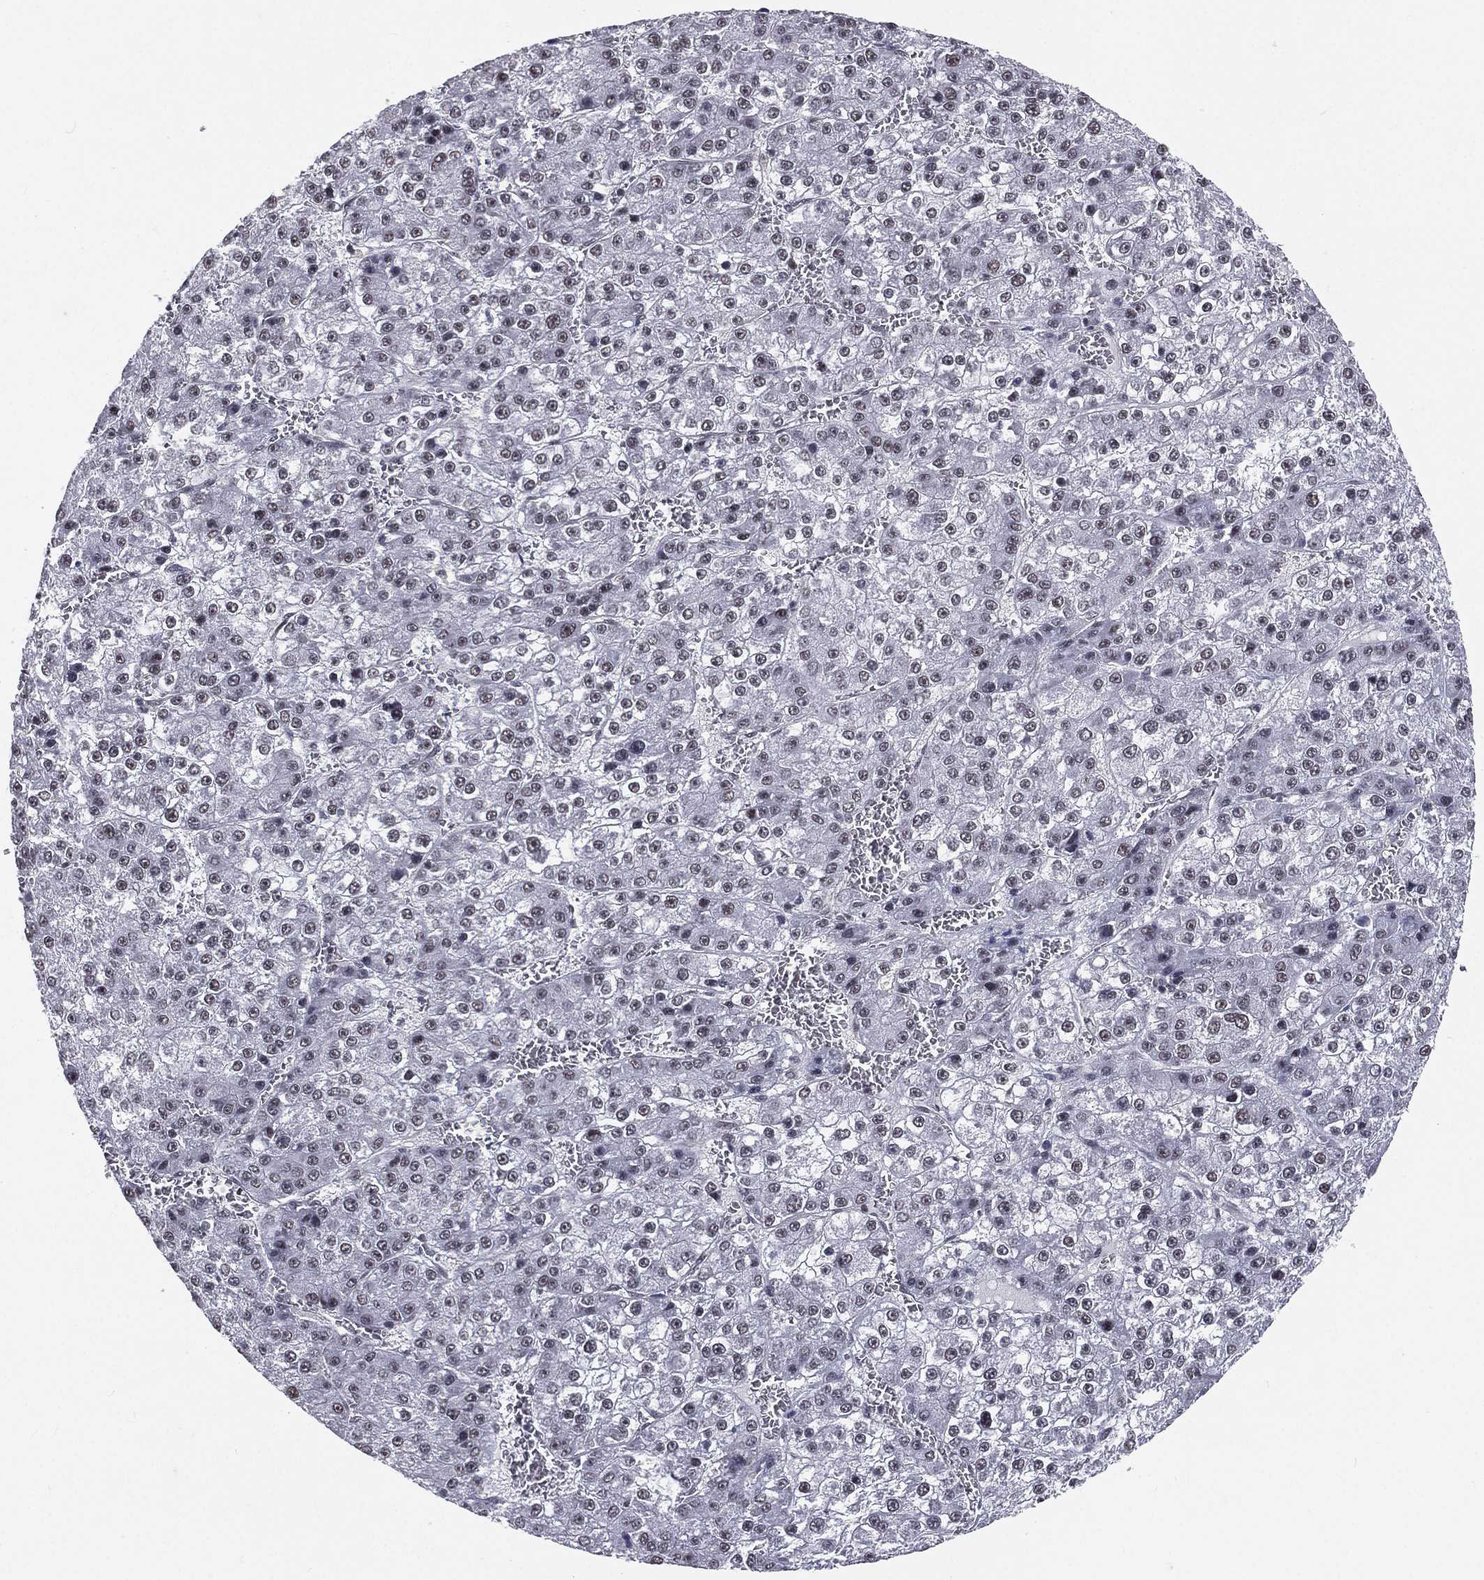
{"staining": {"intensity": "moderate", "quantity": "<25%", "location": "nuclear"}, "tissue": "liver cancer", "cell_type": "Tumor cells", "image_type": "cancer", "snomed": [{"axis": "morphology", "description": "Carcinoma, Hepatocellular, NOS"}, {"axis": "topography", "description": "Liver"}], "caption": "Immunohistochemistry (IHC) histopathology image of neoplastic tissue: human liver cancer (hepatocellular carcinoma) stained using IHC exhibits low levels of moderate protein expression localized specifically in the nuclear of tumor cells, appearing as a nuclear brown color.", "gene": "MORC2", "patient": {"sex": "female", "age": 73}}